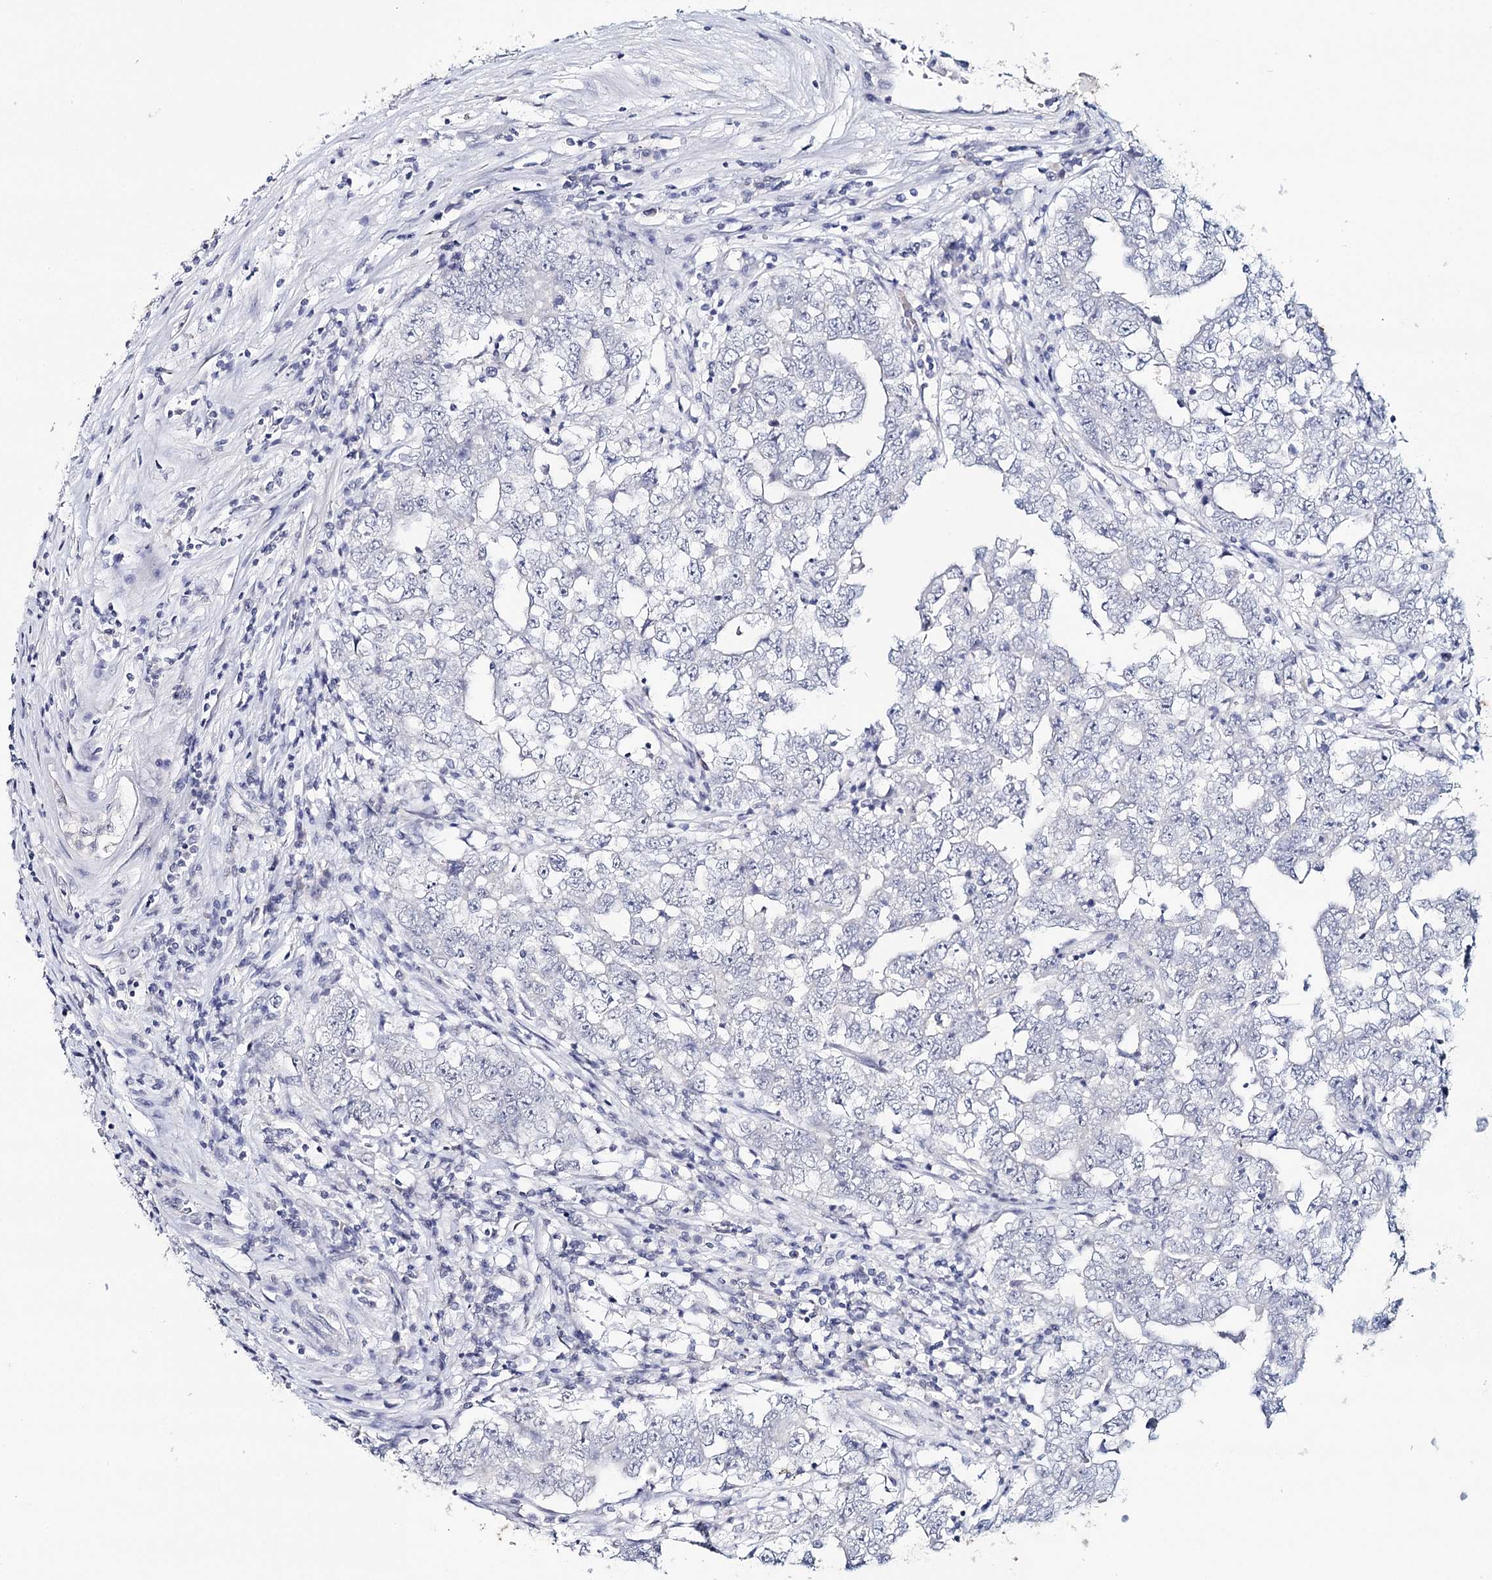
{"staining": {"intensity": "negative", "quantity": "none", "location": "none"}, "tissue": "testis cancer", "cell_type": "Tumor cells", "image_type": "cancer", "snomed": [{"axis": "morphology", "description": "Carcinoma, Embryonal, NOS"}, {"axis": "topography", "description": "Testis"}], "caption": "High magnification brightfield microscopy of embryonal carcinoma (testis) stained with DAB (brown) and counterstained with hematoxylin (blue): tumor cells show no significant positivity. Brightfield microscopy of immunohistochemistry stained with DAB (3,3'-diaminobenzidine) (brown) and hematoxylin (blue), captured at high magnification.", "gene": "HSPA4L", "patient": {"sex": "male", "age": 25}}